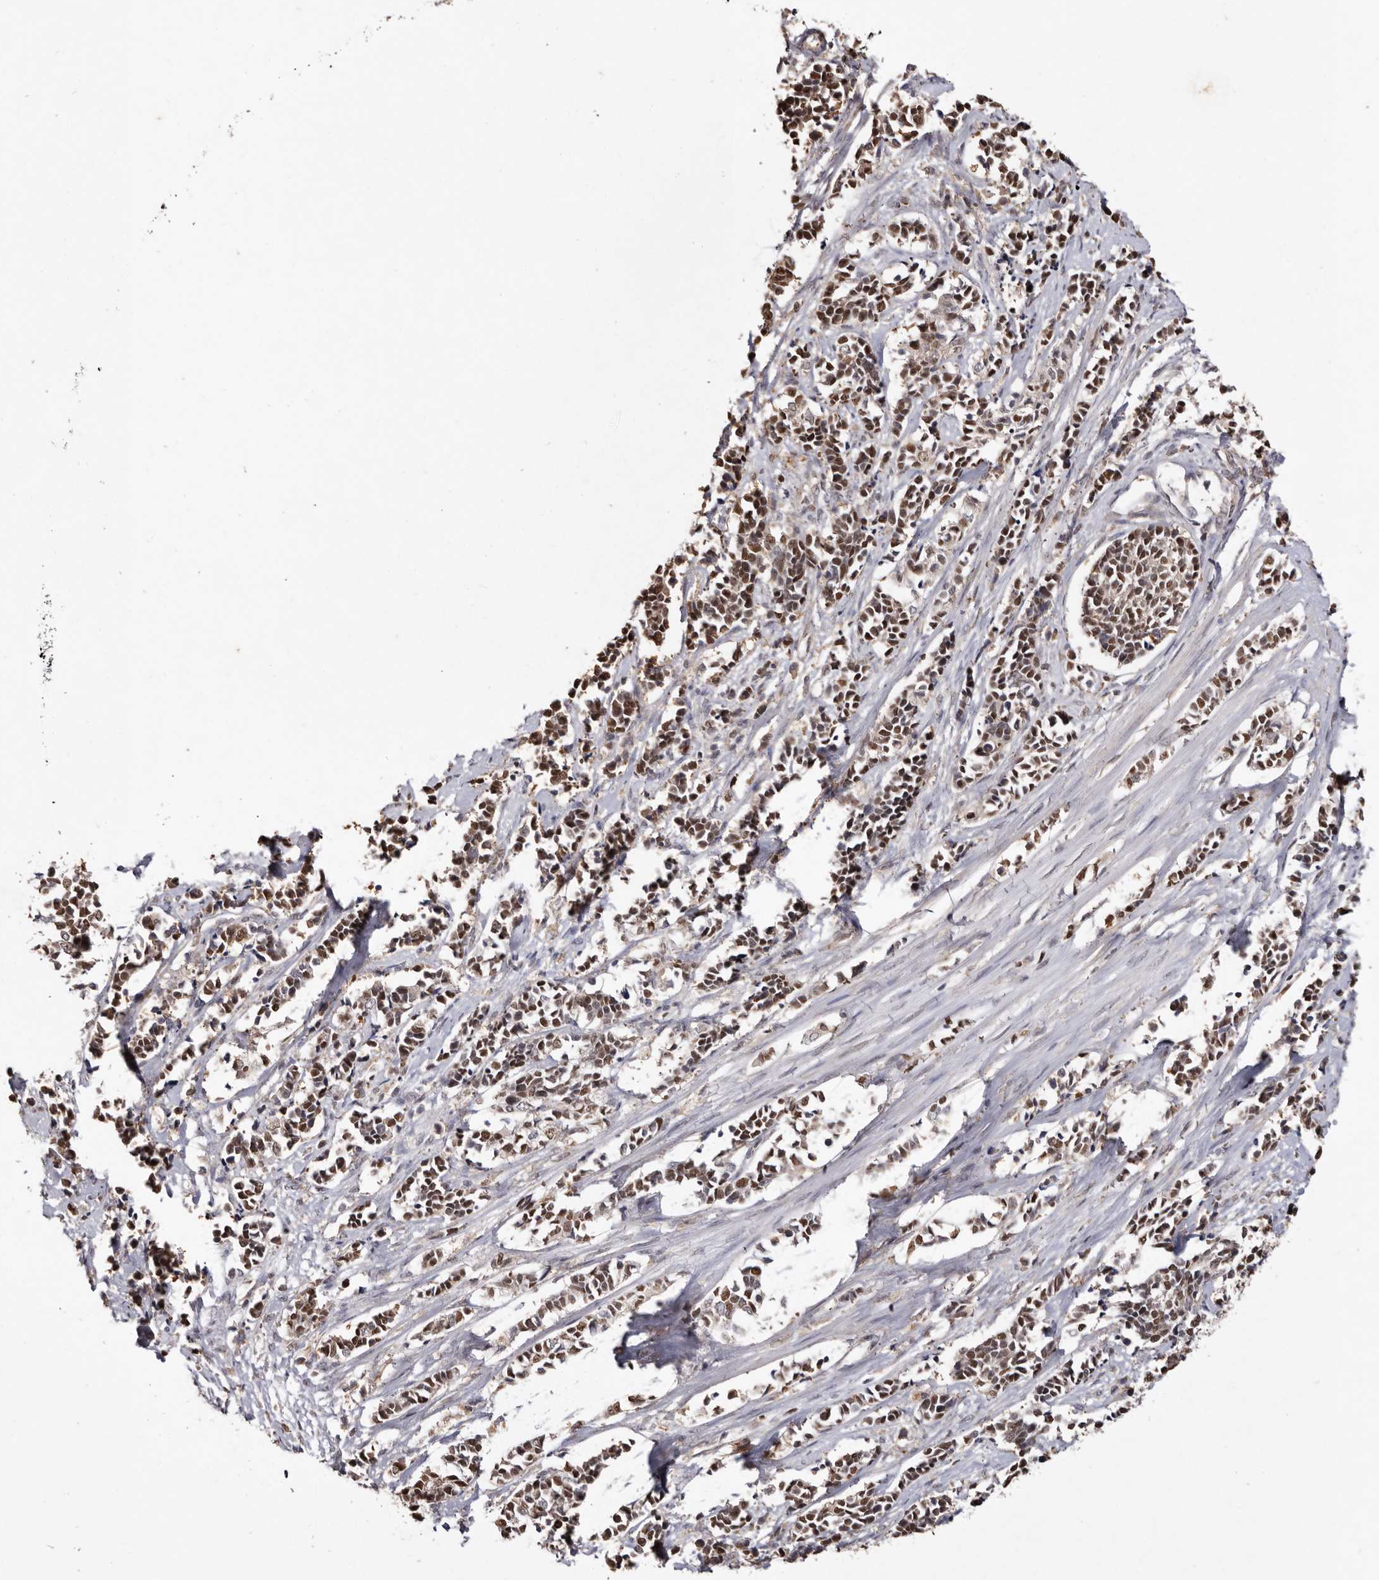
{"staining": {"intensity": "moderate", "quantity": ">75%", "location": "nuclear"}, "tissue": "cervical cancer", "cell_type": "Tumor cells", "image_type": "cancer", "snomed": [{"axis": "morphology", "description": "Normal tissue, NOS"}, {"axis": "morphology", "description": "Squamous cell carcinoma, NOS"}, {"axis": "topography", "description": "Cervix"}], "caption": "A brown stain shows moderate nuclear staining of a protein in human squamous cell carcinoma (cervical) tumor cells.", "gene": "NOTCH1", "patient": {"sex": "female", "age": 35}}